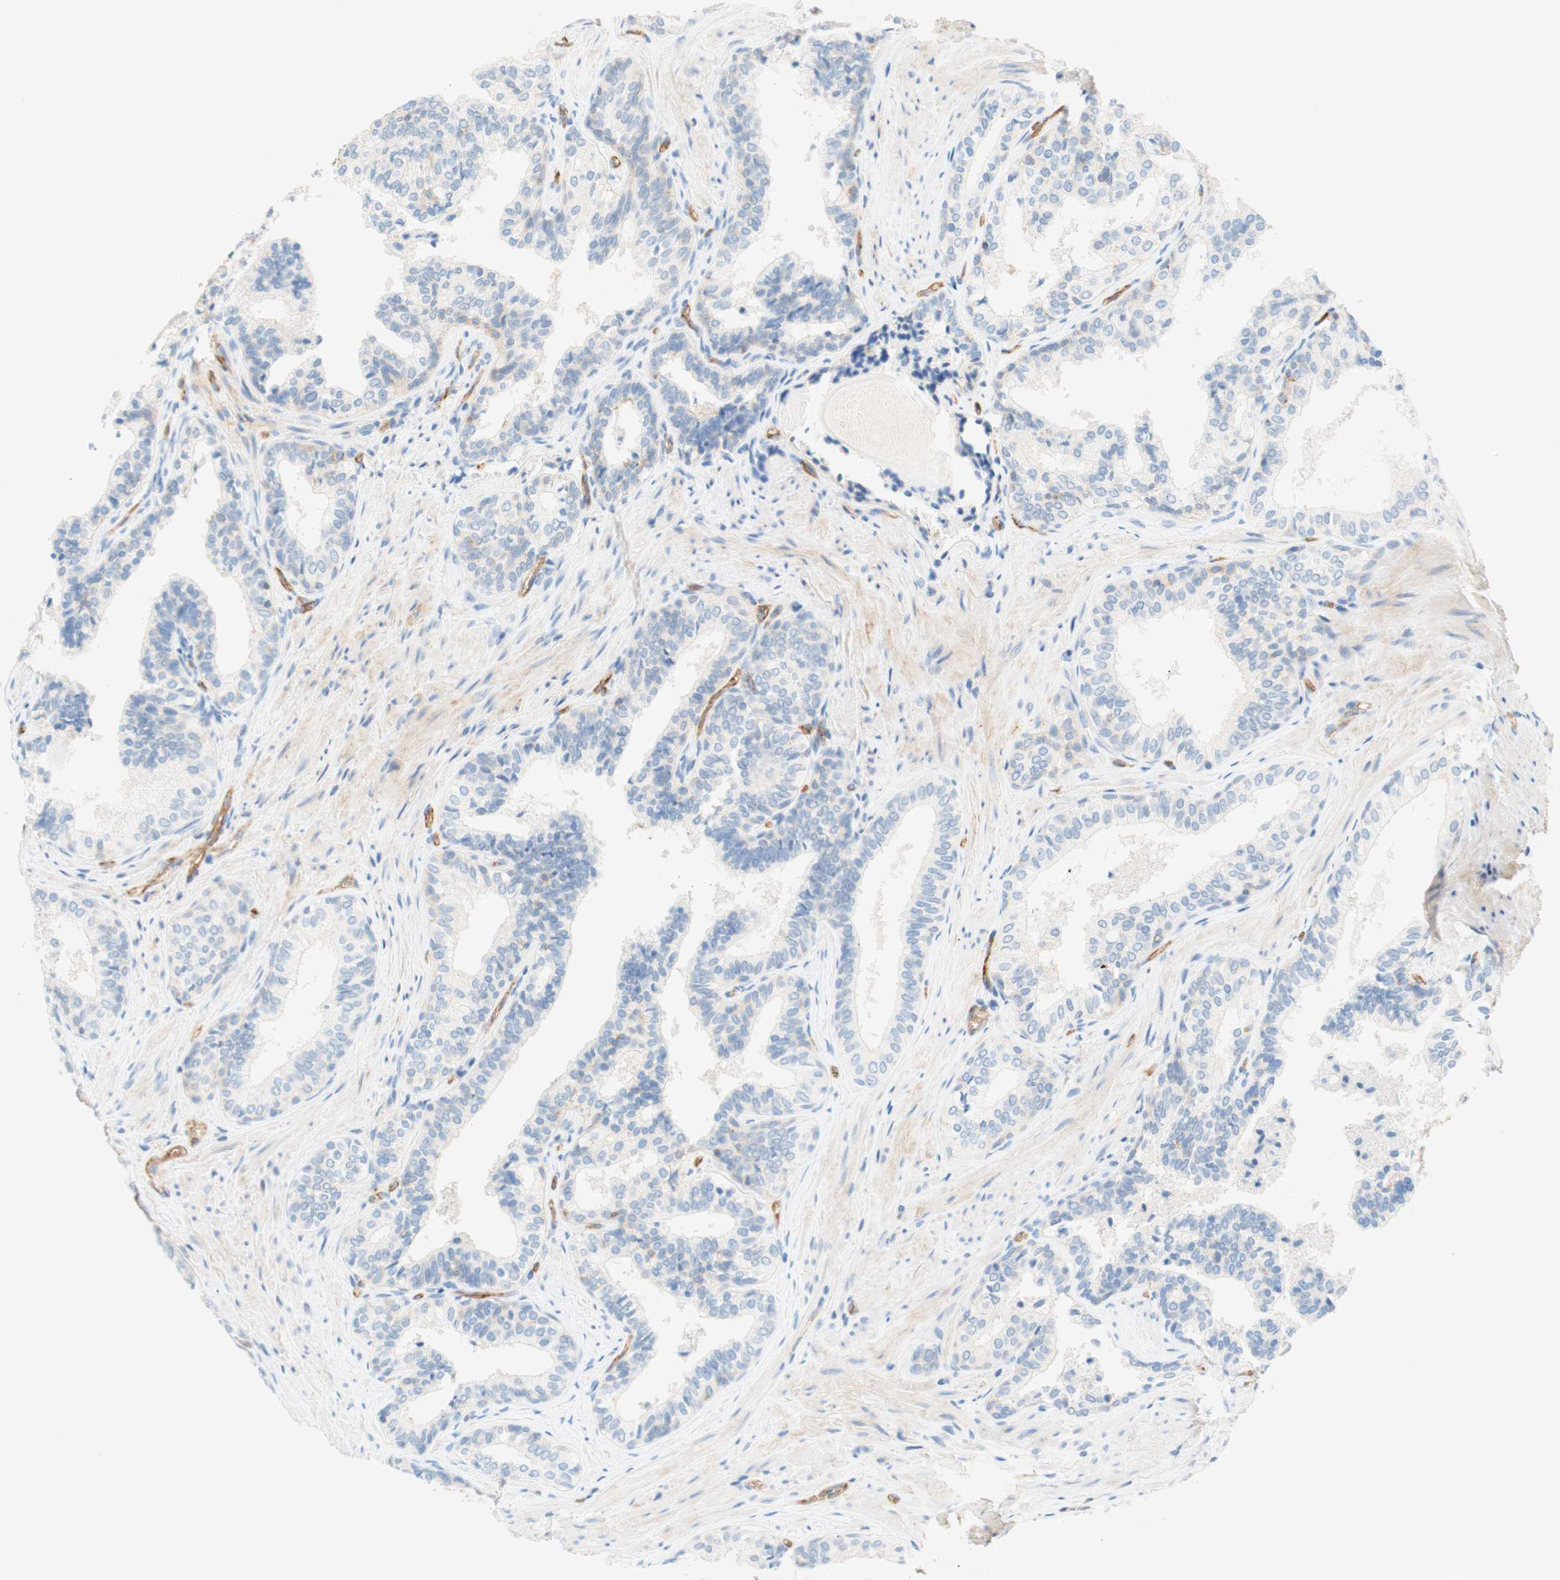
{"staining": {"intensity": "negative", "quantity": "none", "location": "none"}, "tissue": "prostate cancer", "cell_type": "Tumor cells", "image_type": "cancer", "snomed": [{"axis": "morphology", "description": "Adenocarcinoma, Low grade"}, {"axis": "topography", "description": "Prostate"}], "caption": "A micrograph of human prostate adenocarcinoma (low-grade) is negative for staining in tumor cells. The staining was performed using DAB (3,3'-diaminobenzidine) to visualize the protein expression in brown, while the nuclei were stained in blue with hematoxylin (Magnification: 20x).", "gene": "STOM", "patient": {"sex": "male", "age": 60}}